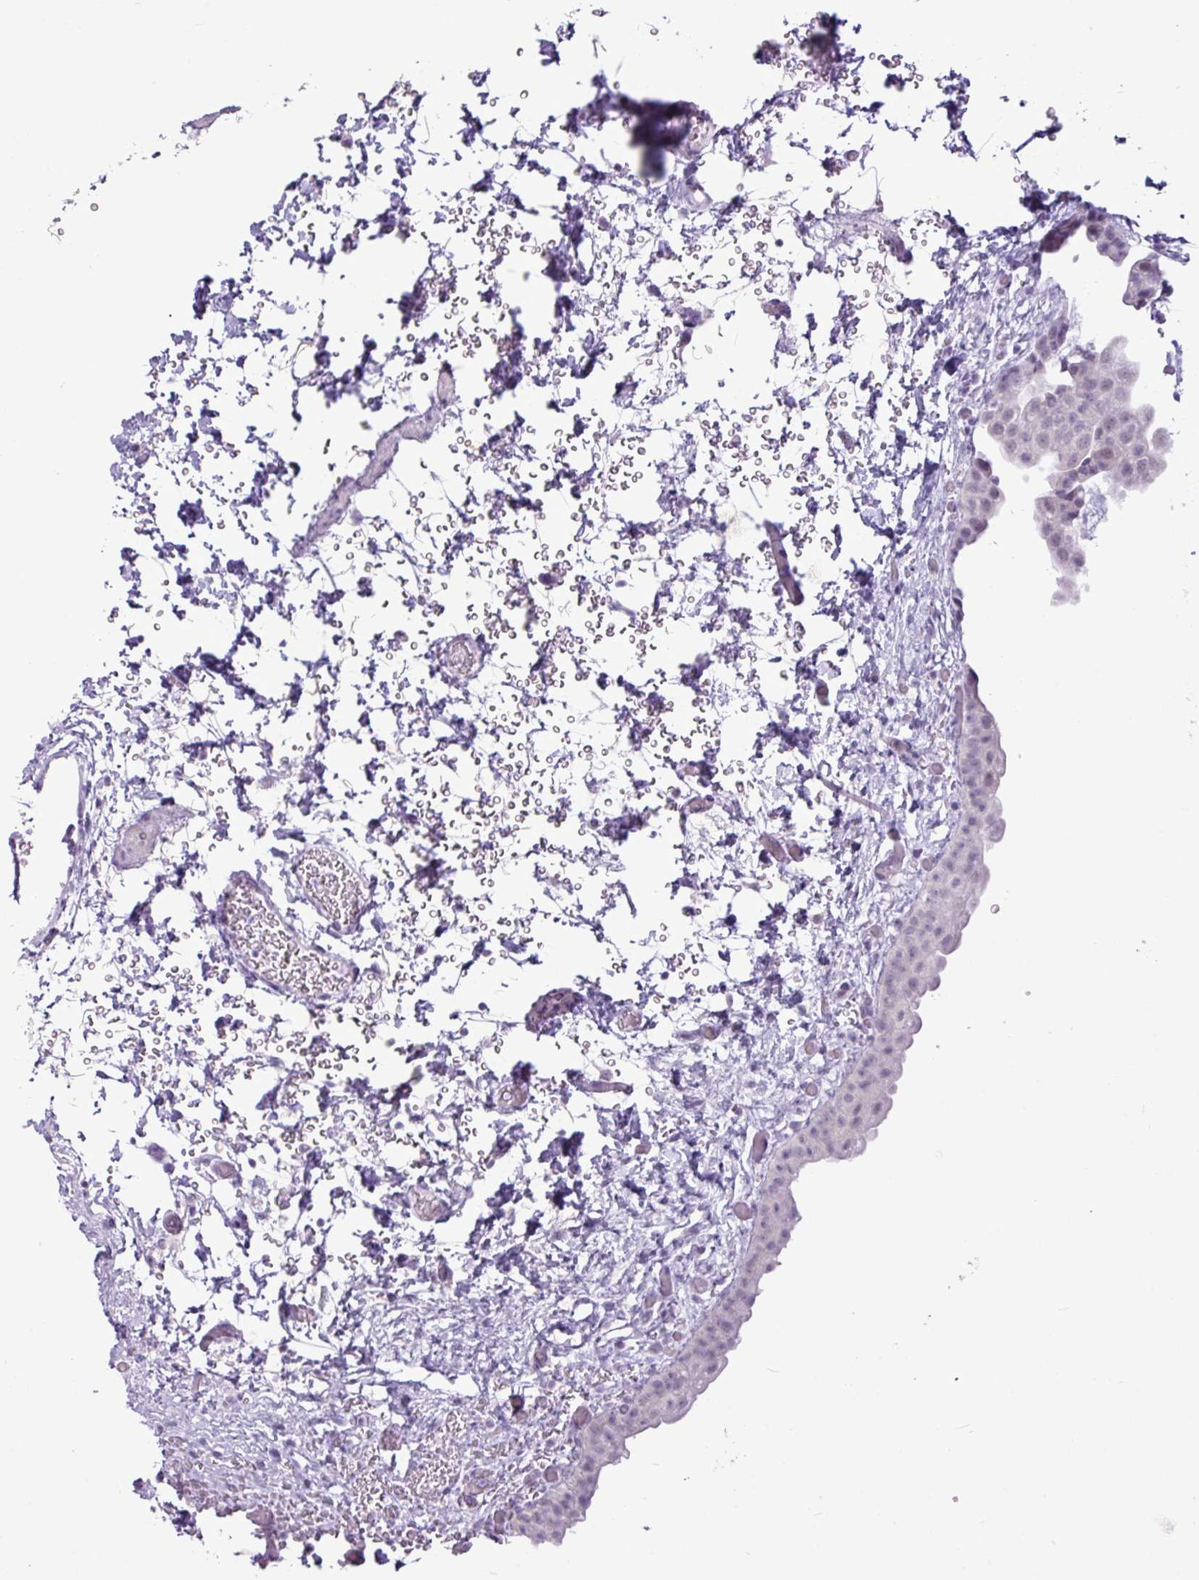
{"staining": {"intensity": "negative", "quantity": "none", "location": "none"}, "tissue": "urinary bladder", "cell_type": "Urothelial cells", "image_type": "normal", "snomed": [{"axis": "morphology", "description": "Normal tissue, NOS"}, {"axis": "topography", "description": "Urinary bladder"}], "caption": "Immunohistochemical staining of normal urinary bladder exhibits no significant staining in urothelial cells.", "gene": "AMY2A", "patient": {"sex": "male", "age": 69}}